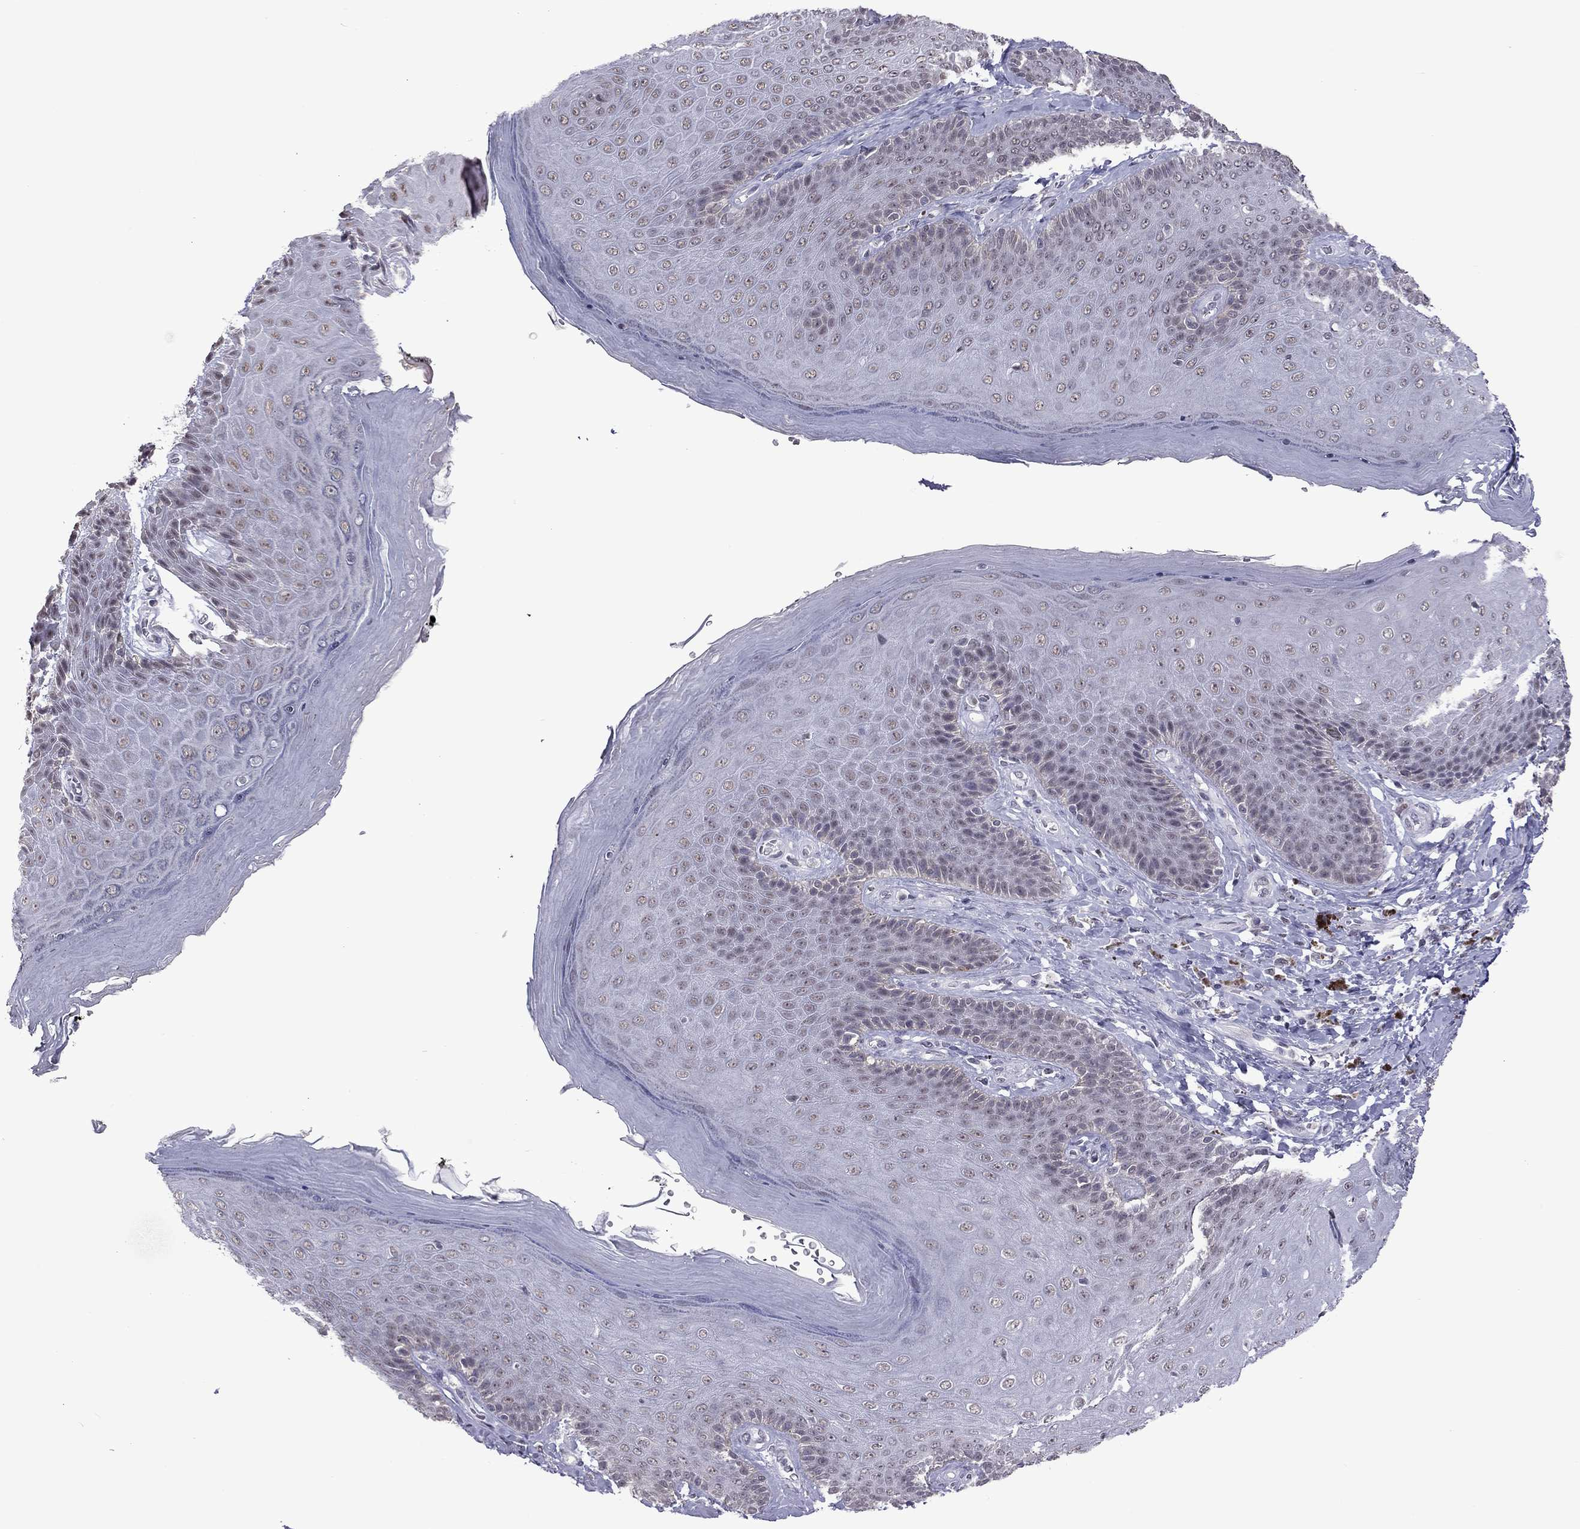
{"staining": {"intensity": "weak", "quantity": "<25%", "location": "nuclear"}, "tissue": "skin", "cell_type": "Epidermal cells", "image_type": "normal", "snomed": [{"axis": "morphology", "description": "Normal tissue, NOS"}, {"axis": "topography", "description": "Skeletal muscle"}, {"axis": "topography", "description": "Anal"}, {"axis": "topography", "description": "Peripheral nerve tissue"}], "caption": "IHC photomicrograph of unremarkable skin: skin stained with DAB reveals no significant protein positivity in epidermal cells.", "gene": "PPP1R3A", "patient": {"sex": "male", "age": 53}}